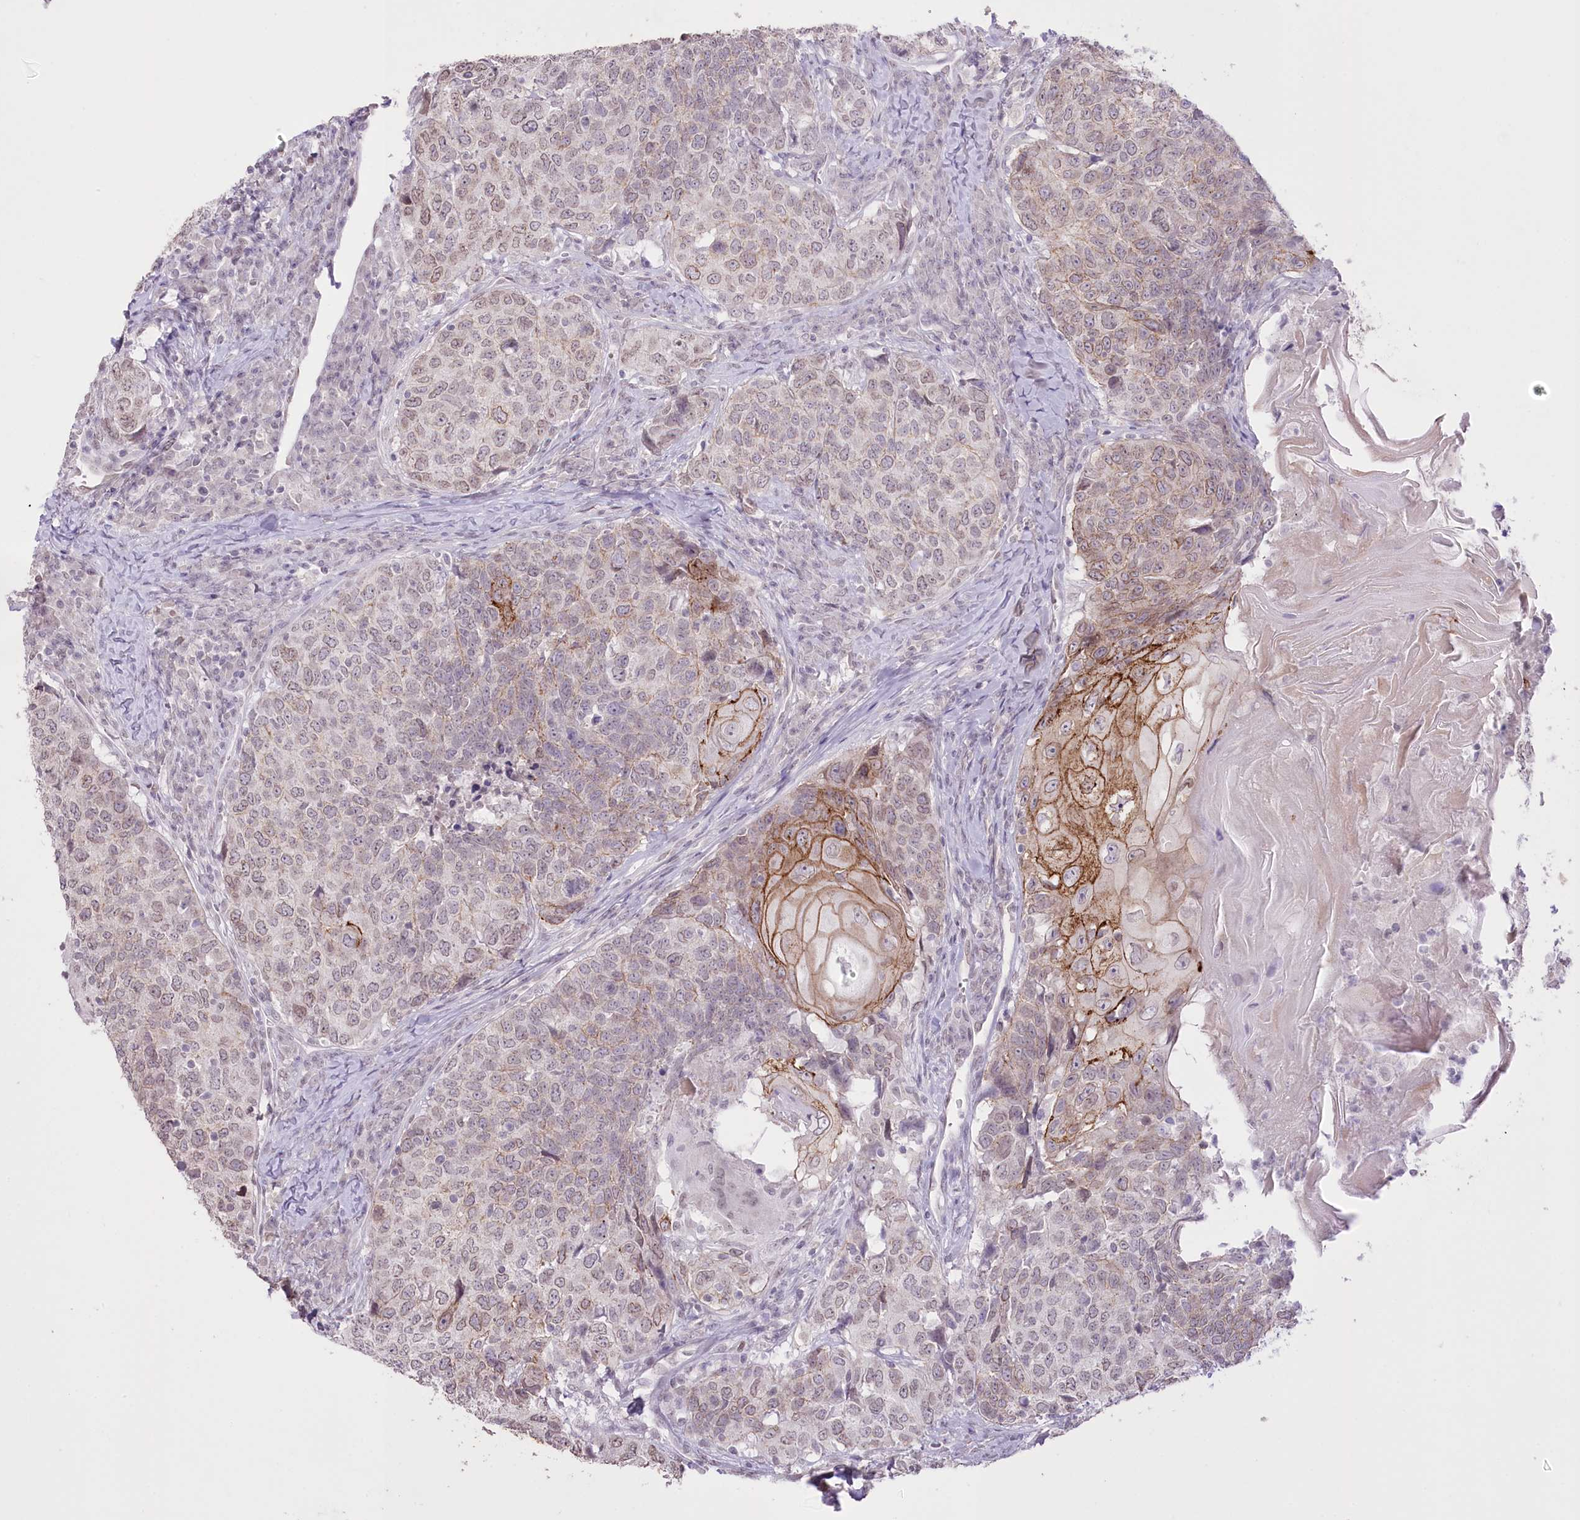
{"staining": {"intensity": "moderate", "quantity": "<25%", "location": "cytoplasmic/membranous,nuclear"}, "tissue": "head and neck cancer", "cell_type": "Tumor cells", "image_type": "cancer", "snomed": [{"axis": "morphology", "description": "Squamous cell carcinoma, NOS"}, {"axis": "topography", "description": "Head-Neck"}], "caption": "IHC (DAB) staining of human head and neck cancer reveals moderate cytoplasmic/membranous and nuclear protein staining in approximately <25% of tumor cells.", "gene": "SLC39A10", "patient": {"sex": "male", "age": 66}}